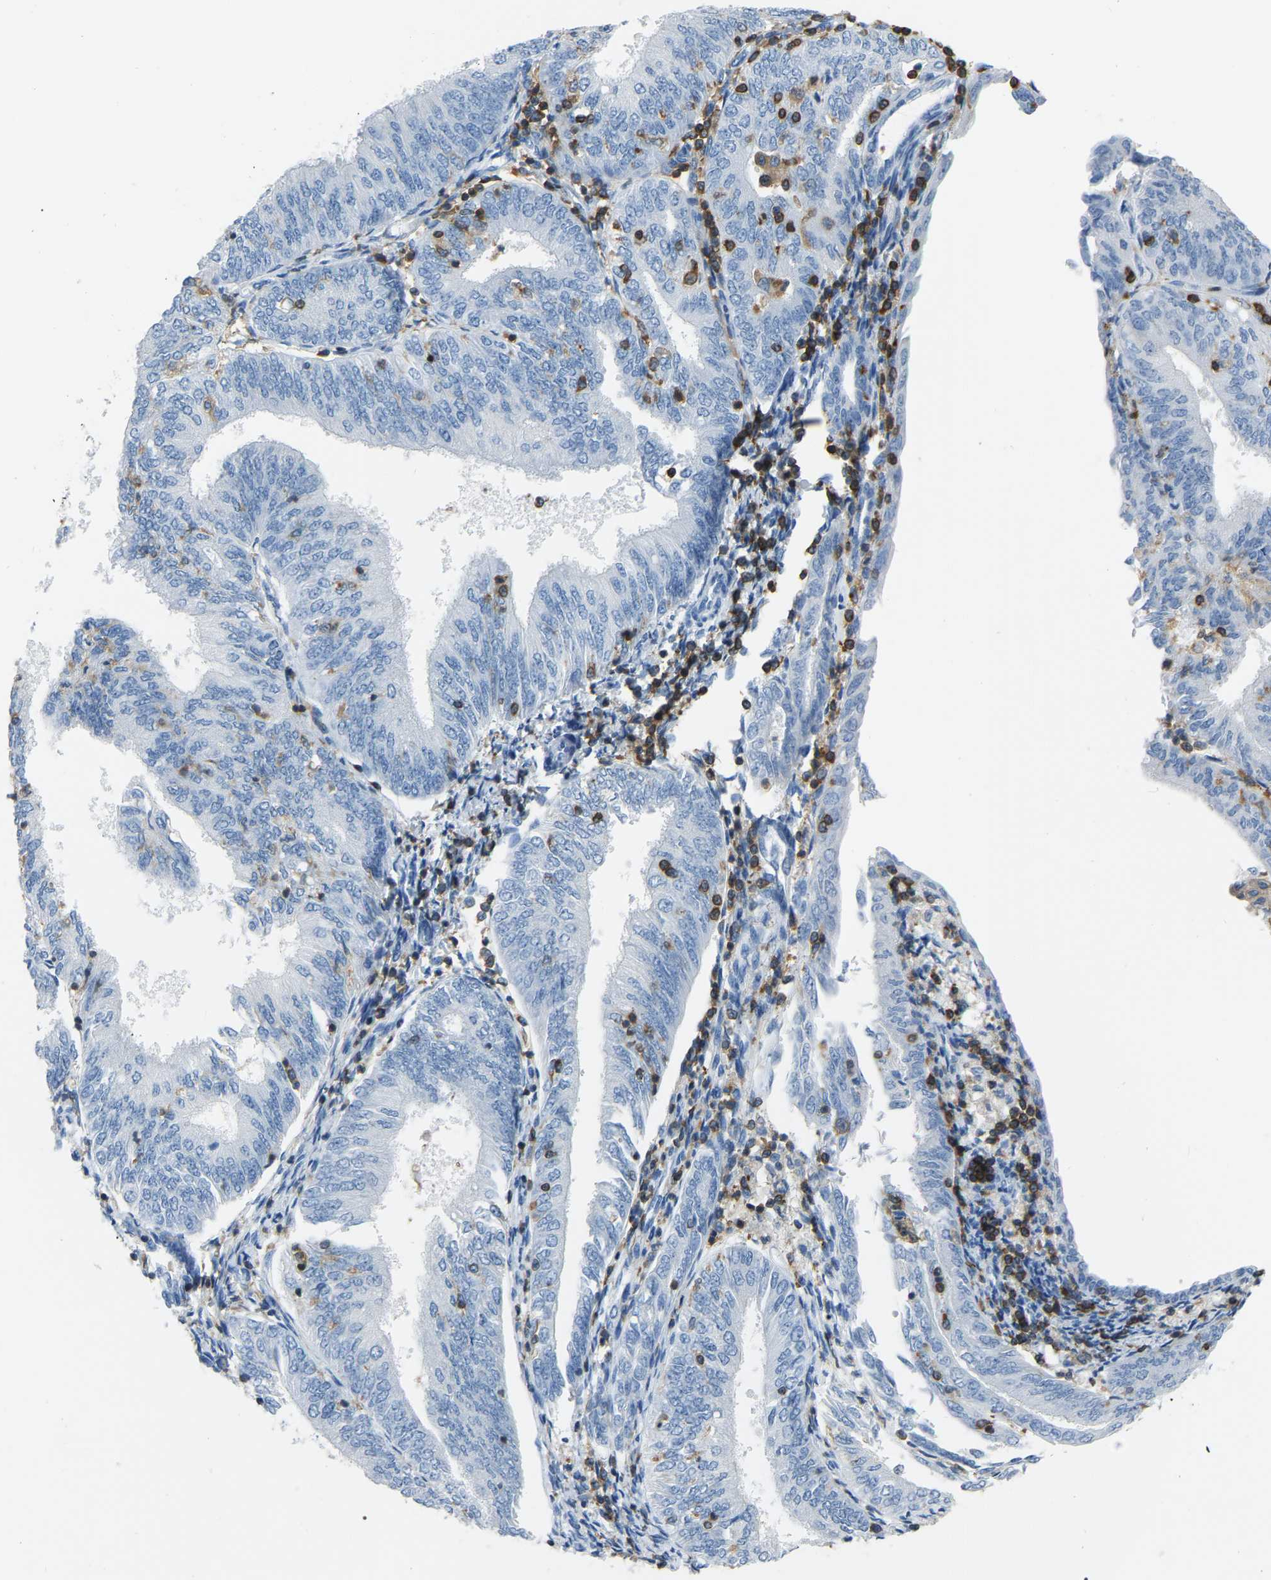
{"staining": {"intensity": "negative", "quantity": "none", "location": "none"}, "tissue": "endometrial cancer", "cell_type": "Tumor cells", "image_type": "cancer", "snomed": [{"axis": "morphology", "description": "Adenocarcinoma, NOS"}, {"axis": "topography", "description": "Endometrium"}], "caption": "DAB immunohistochemical staining of endometrial adenocarcinoma displays no significant positivity in tumor cells.", "gene": "ARHGAP45", "patient": {"sex": "female", "age": 58}}